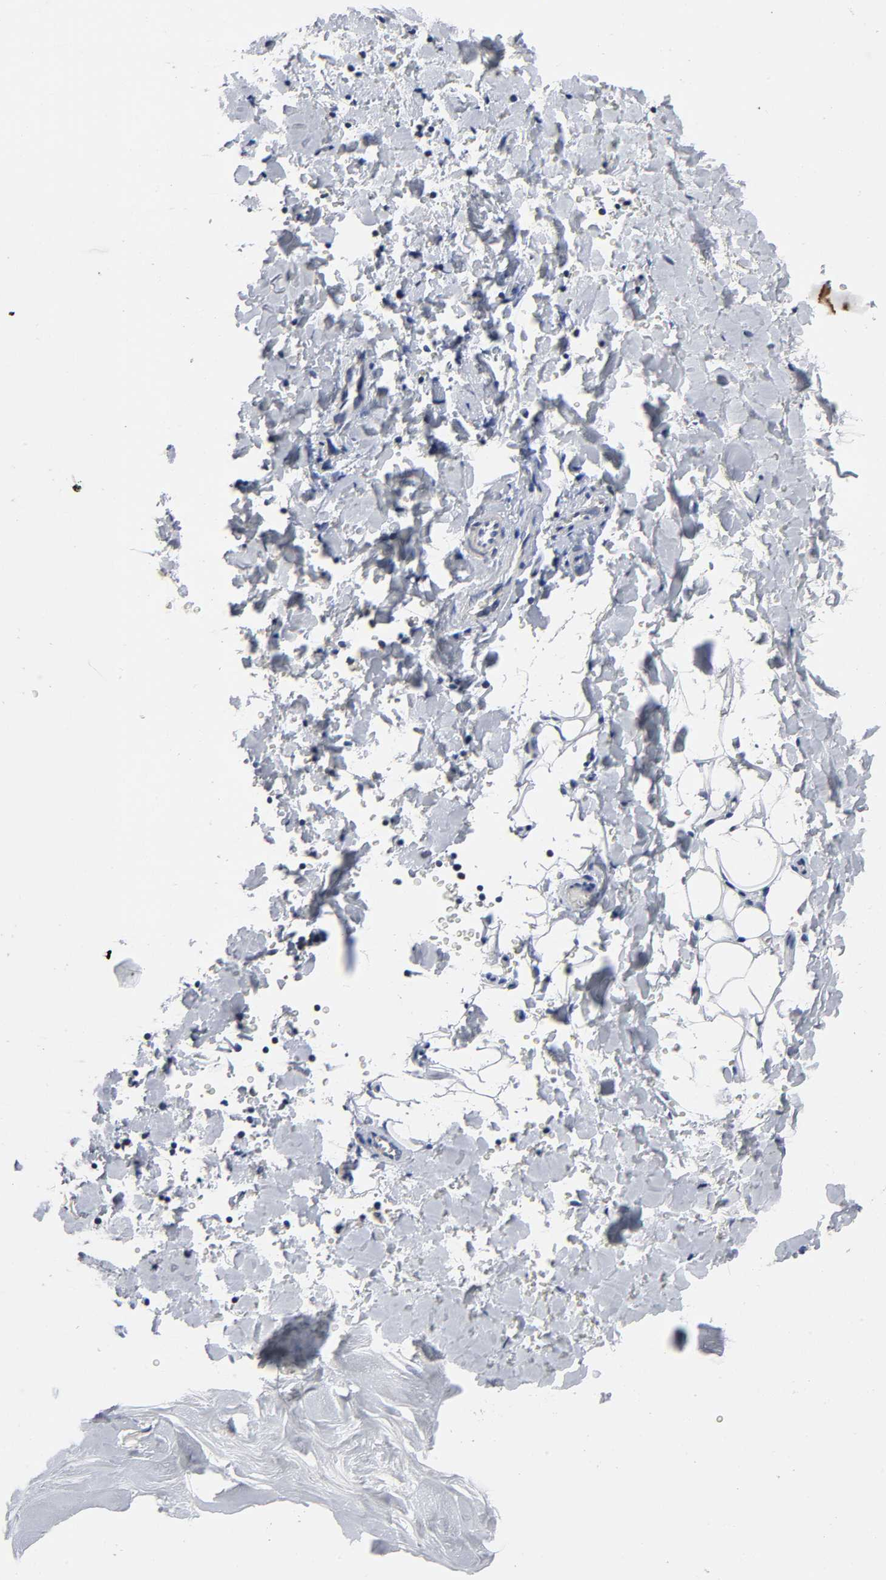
{"staining": {"intensity": "moderate", "quantity": "25%-75%", "location": "cytoplasmic/membranous"}, "tissue": "salivary gland", "cell_type": "Glandular cells", "image_type": "normal", "snomed": [{"axis": "morphology", "description": "Normal tissue, NOS"}, {"axis": "topography", "description": "Lymph node"}, {"axis": "topography", "description": "Salivary gland"}], "caption": "Brown immunohistochemical staining in unremarkable salivary gland demonstrates moderate cytoplasmic/membranous expression in about 25%-75% of glandular cells. The staining was performed using DAB (3,3'-diaminobenzidine) to visualize the protein expression in brown, while the nuclei were stained in blue with hematoxylin (Magnification: 20x).", "gene": "AOPEP", "patient": {"sex": "male", "age": 8}}